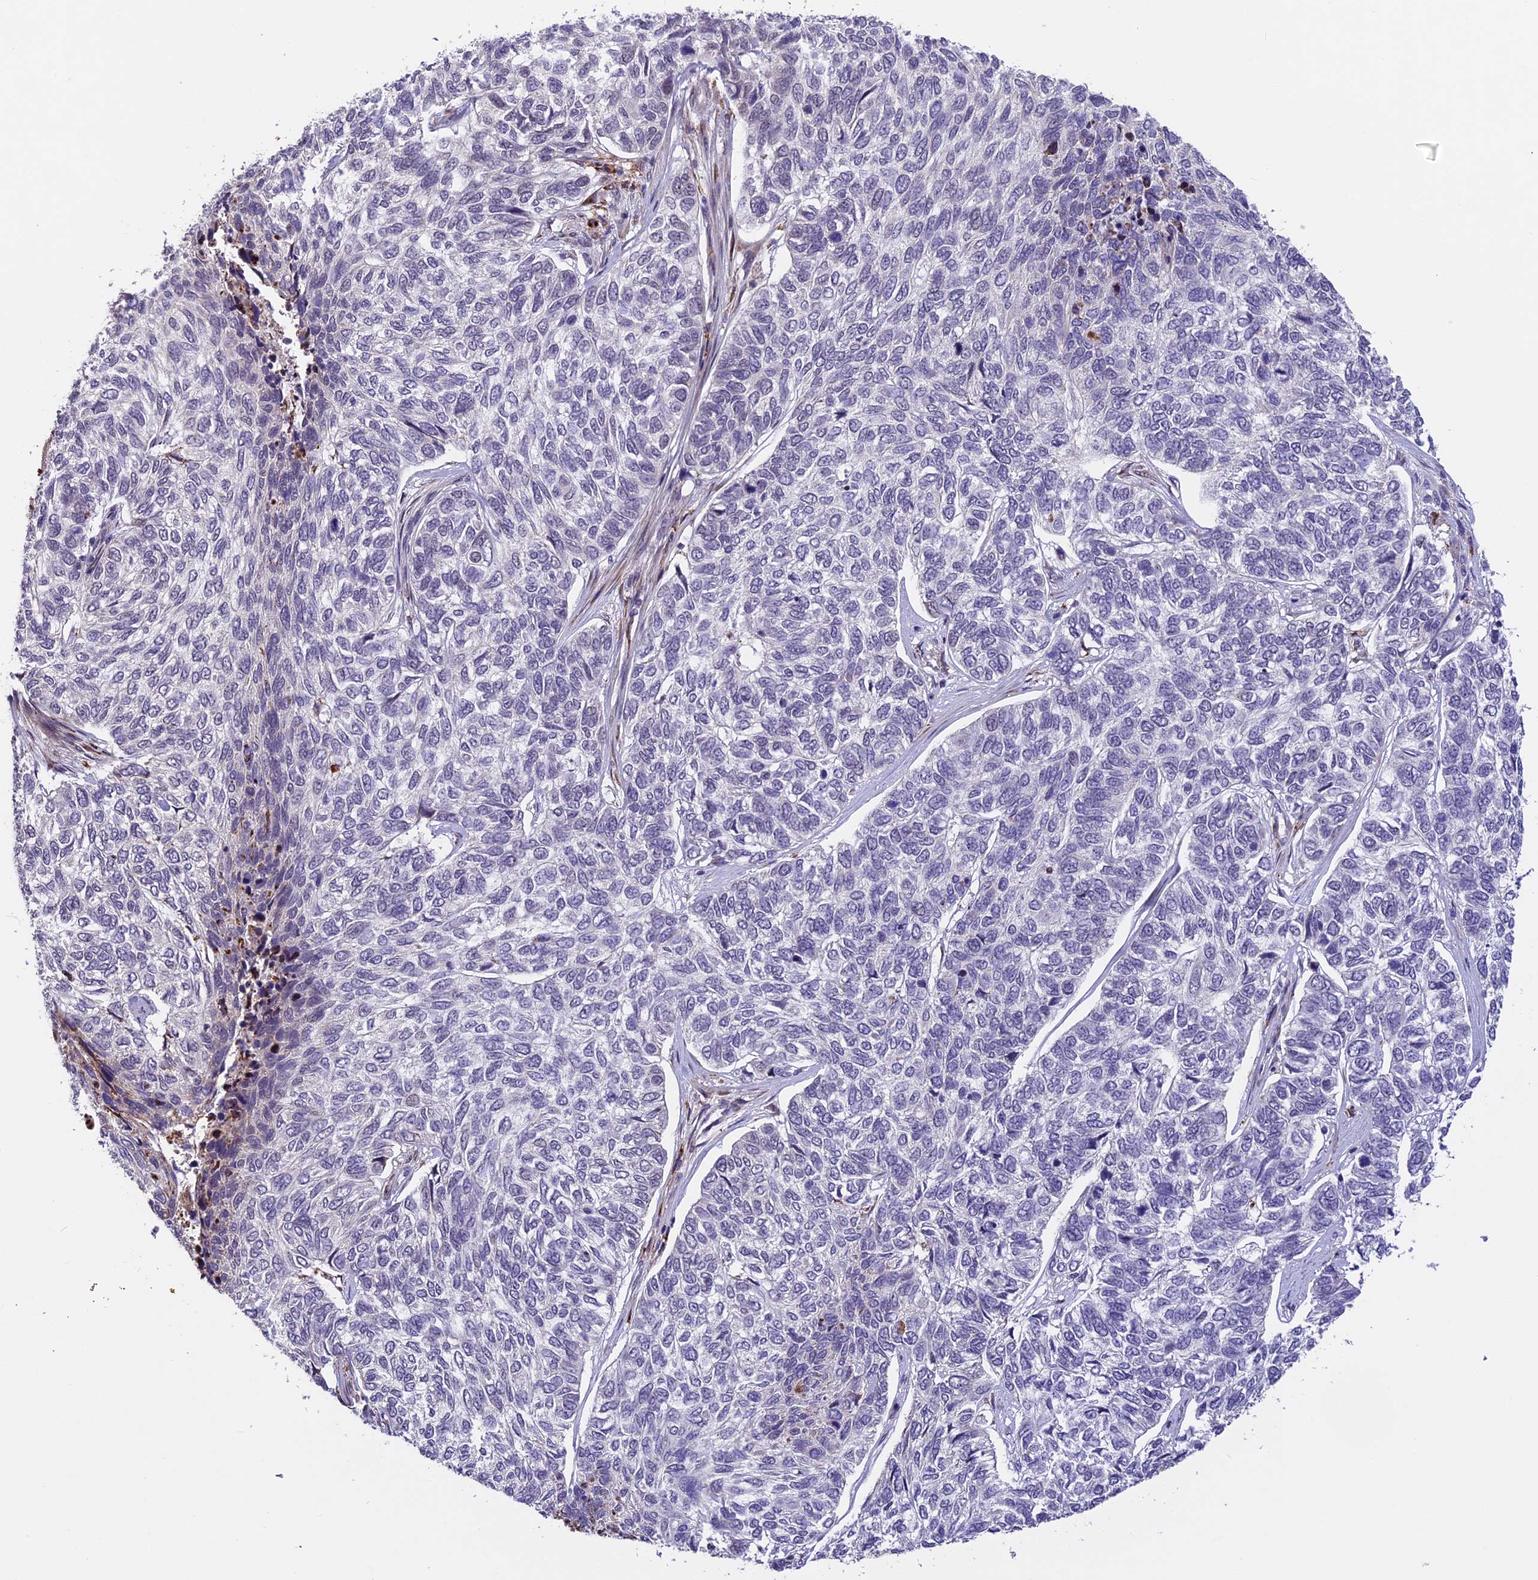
{"staining": {"intensity": "negative", "quantity": "none", "location": "none"}, "tissue": "skin cancer", "cell_type": "Tumor cells", "image_type": "cancer", "snomed": [{"axis": "morphology", "description": "Basal cell carcinoma"}, {"axis": "topography", "description": "Skin"}], "caption": "IHC image of neoplastic tissue: skin cancer (basal cell carcinoma) stained with DAB (3,3'-diaminobenzidine) displays no significant protein positivity in tumor cells.", "gene": "FBXO45", "patient": {"sex": "female", "age": 65}}